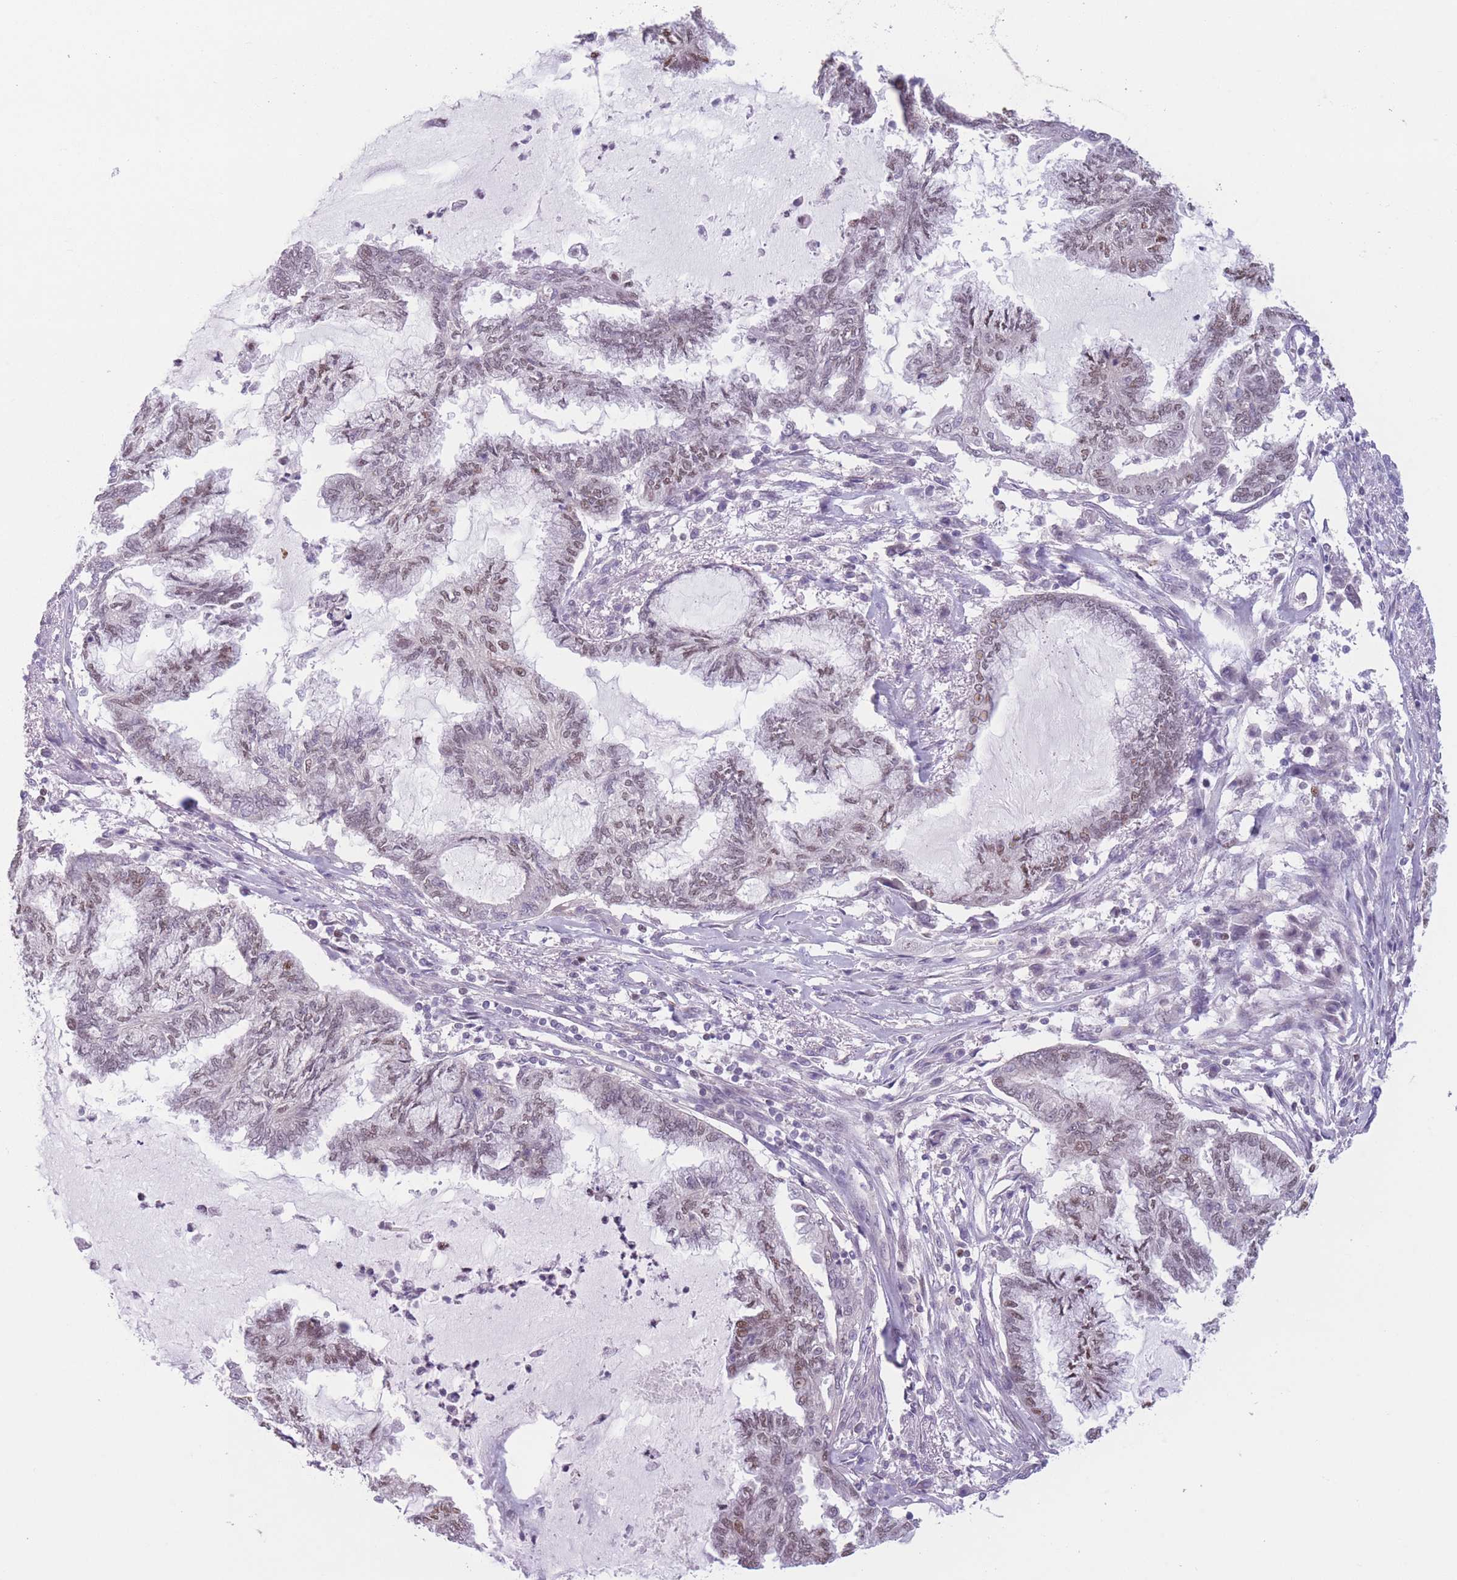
{"staining": {"intensity": "weak", "quantity": ">75%", "location": "nuclear"}, "tissue": "endometrial cancer", "cell_type": "Tumor cells", "image_type": "cancer", "snomed": [{"axis": "morphology", "description": "Adenocarcinoma, NOS"}, {"axis": "topography", "description": "Endometrium"}], "caption": "Protein analysis of endometrial cancer (adenocarcinoma) tissue reveals weak nuclear positivity in about >75% of tumor cells.", "gene": "ZNF439", "patient": {"sex": "female", "age": 86}}